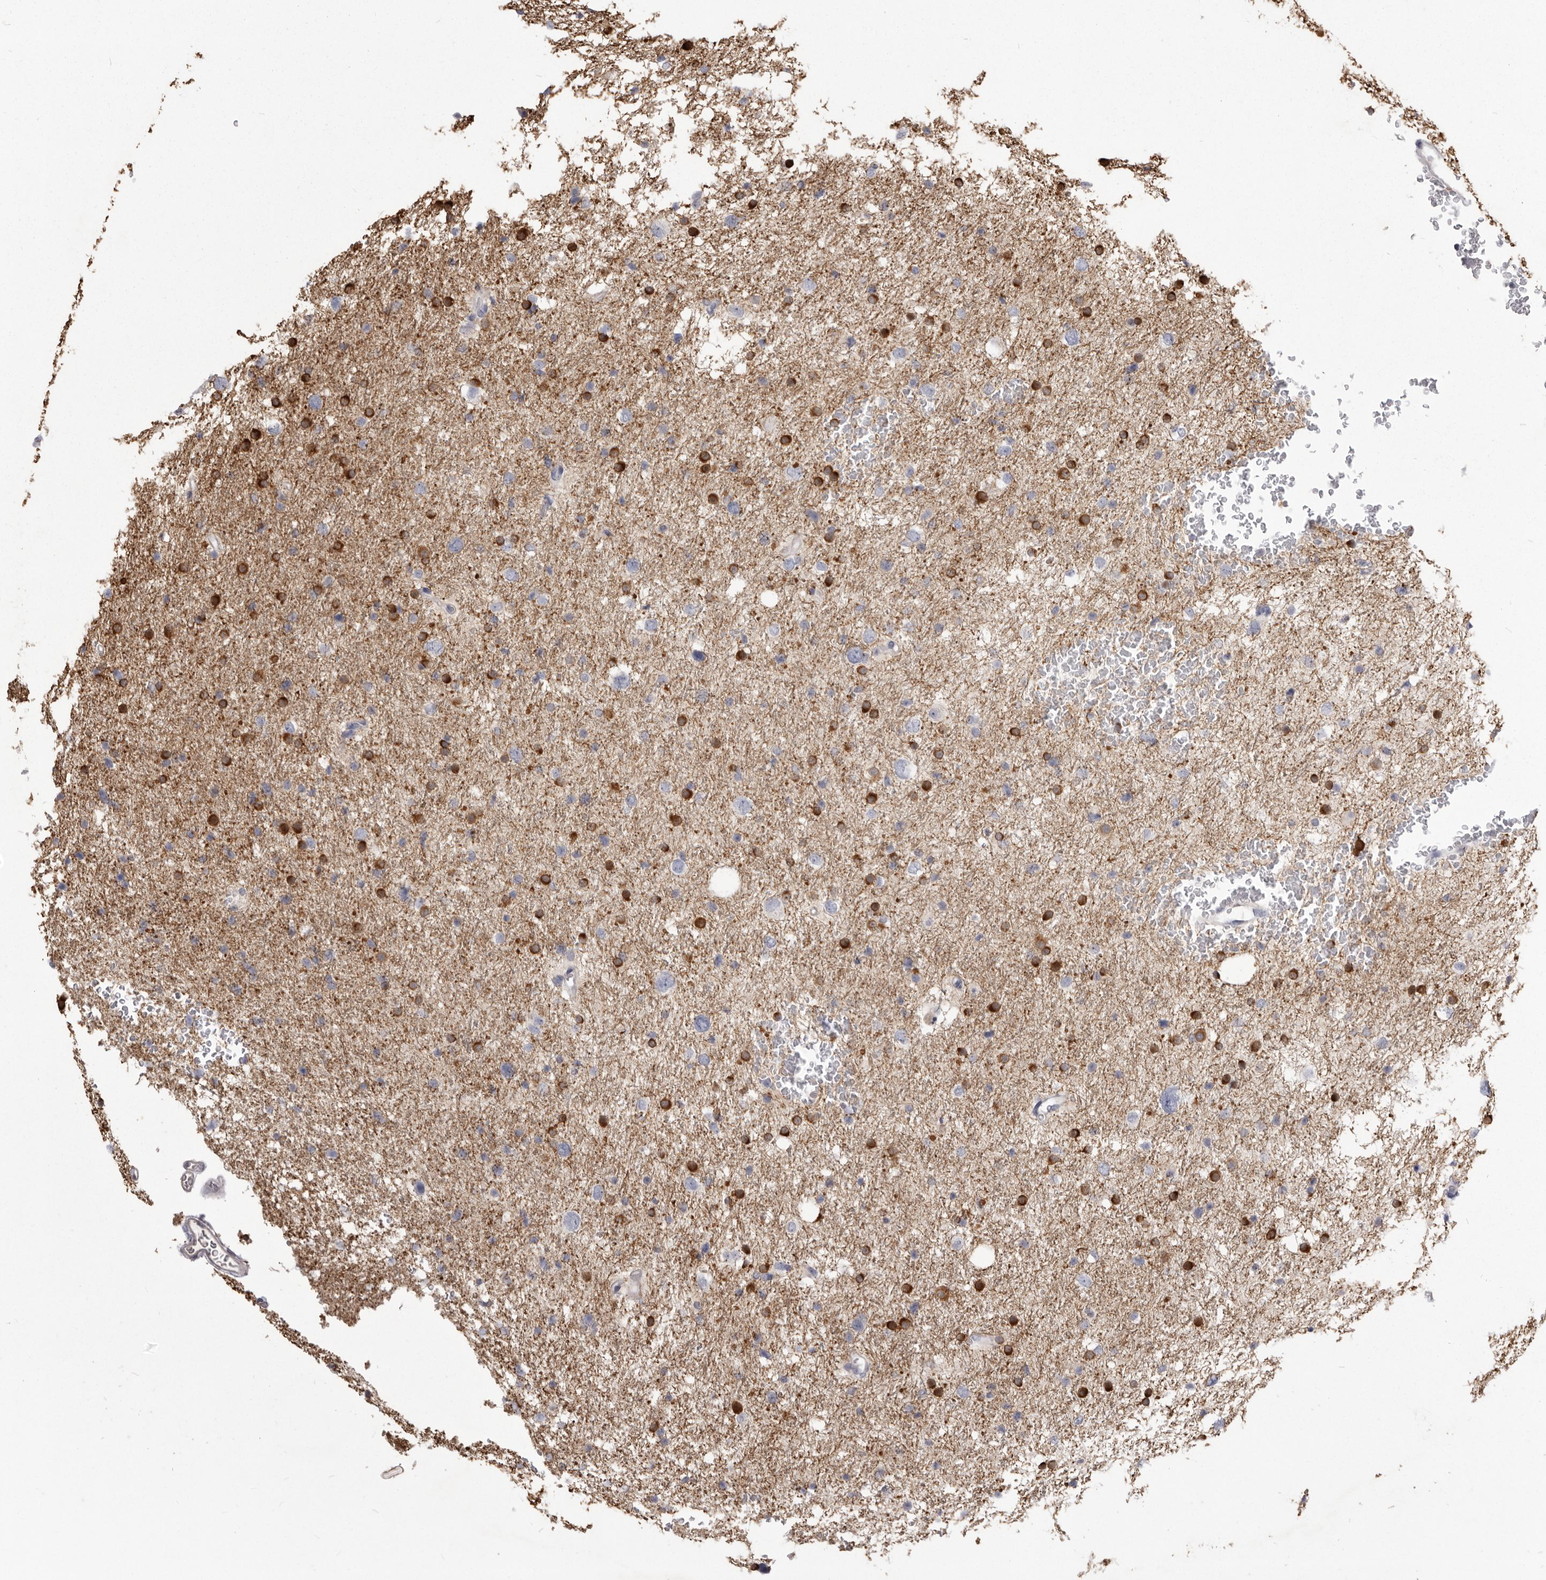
{"staining": {"intensity": "negative", "quantity": "none", "location": "none"}, "tissue": "glioma", "cell_type": "Tumor cells", "image_type": "cancer", "snomed": [{"axis": "morphology", "description": "Glioma, malignant, Low grade"}, {"axis": "topography", "description": "Brain"}], "caption": "An immunohistochemistry histopathology image of glioma is shown. There is no staining in tumor cells of glioma.", "gene": "VPS45", "patient": {"sex": "female", "age": 37}}